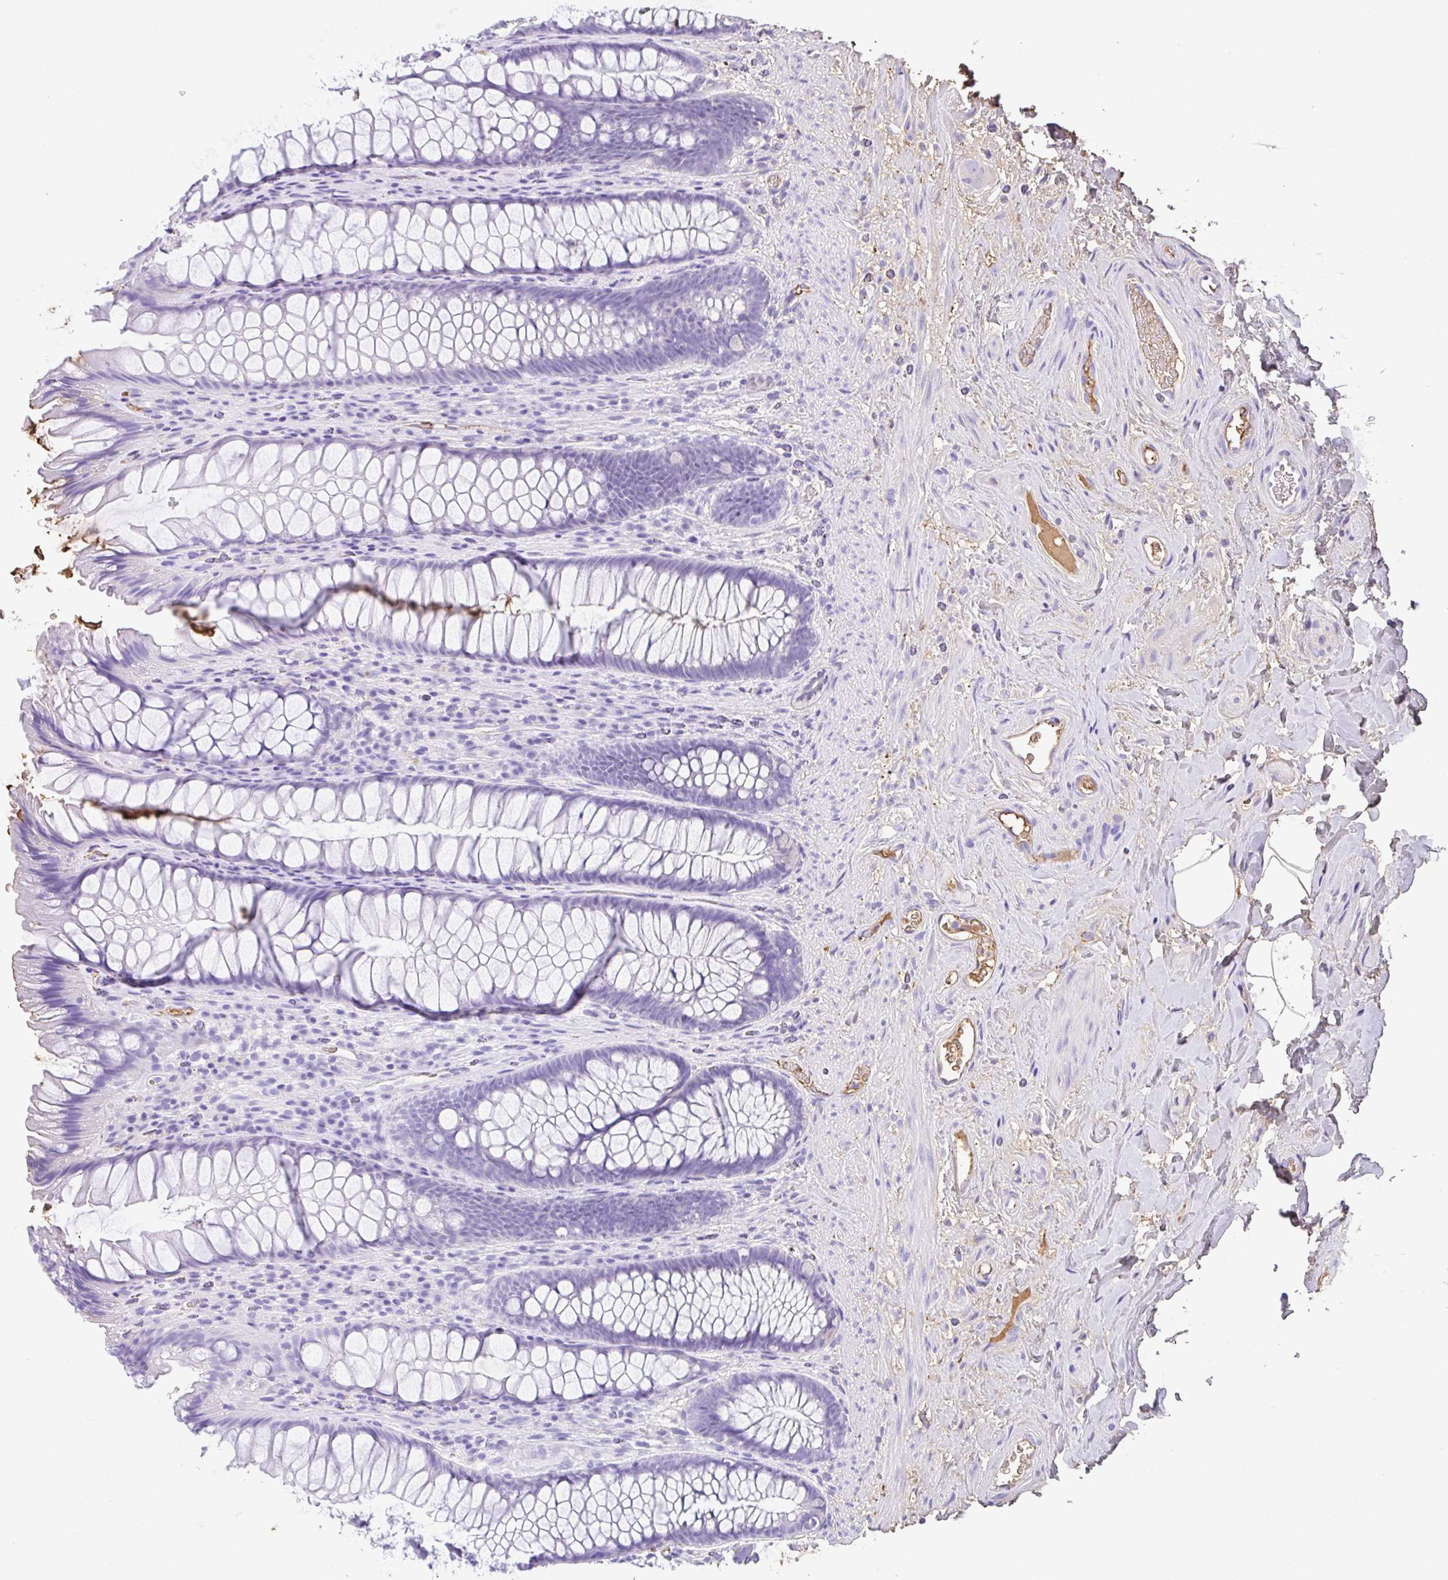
{"staining": {"intensity": "negative", "quantity": "none", "location": "none"}, "tissue": "rectum", "cell_type": "Glandular cells", "image_type": "normal", "snomed": [{"axis": "morphology", "description": "Normal tissue, NOS"}, {"axis": "topography", "description": "Rectum"}], "caption": "Histopathology image shows no protein staining in glandular cells of benign rectum.", "gene": "HOXC12", "patient": {"sex": "male", "age": 53}}